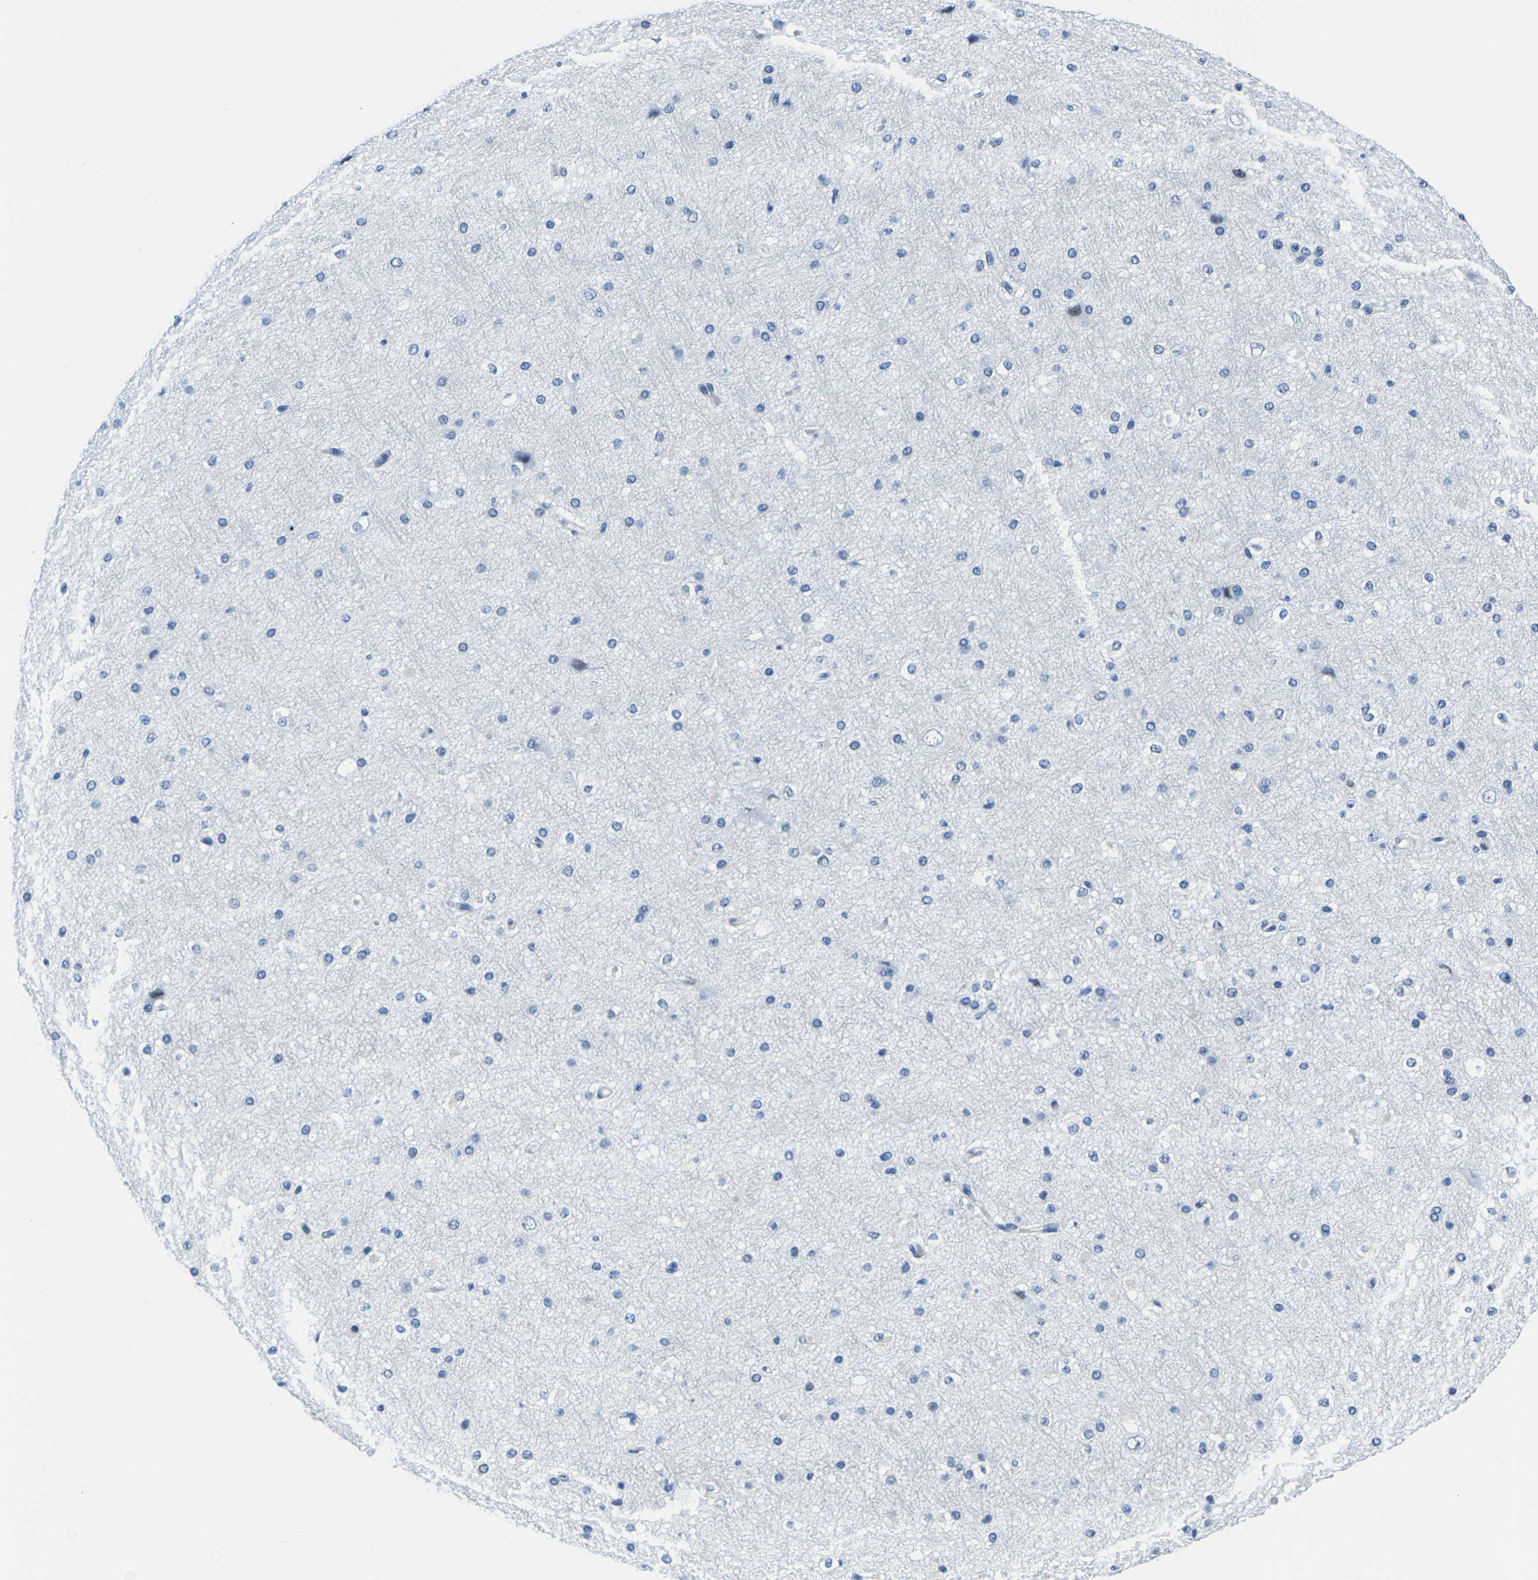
{"staining": {"intensity": "negative", "quantity": "none", "location": "none"}, "tissue": "cerebral cortex", "cell_type": "Endothelial cells", "image_type": "normal", "snomed": [{"axis": "morphology", "description": "Normal tissue, NOS"}, {"axis": "morphology", "description": "Developmental malformation"}, {"axis": "topography", "description": "Cerebral cortex"}], "caption": "Immunohistochemical staining of unremarkable cerebral cortex shows no significant positivity in endothelial cells. Brightfield microscopy of IHC stained with DAB (brown) and hematoxylin (blue), captured at high magnification.", "gene": "SSH3", "patient": {"sex": "female", "age": 30}}